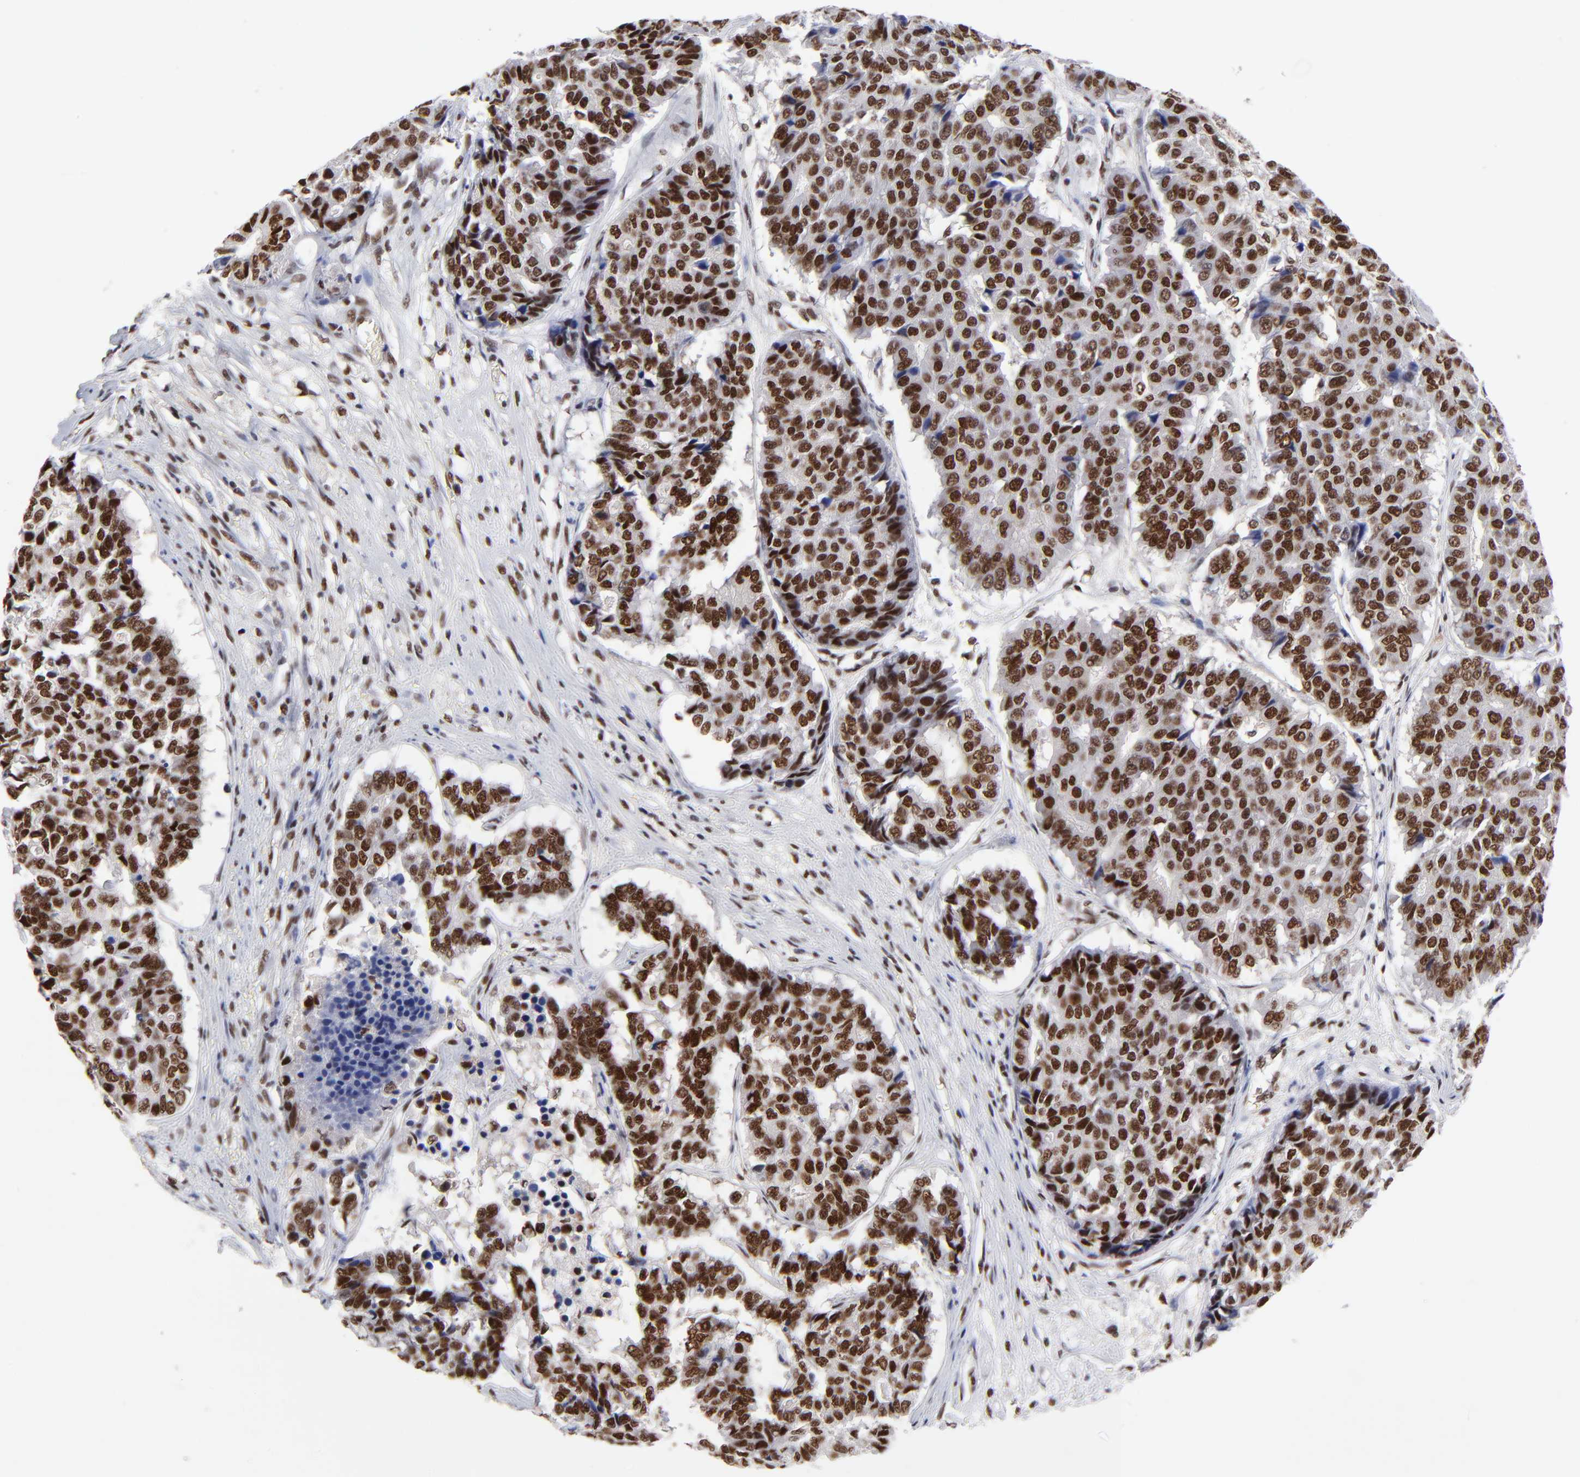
{"staining": {"intensity": "strong", "quantity": ">75%", "location": "nuclear"}, "tissue": "pancreatic cancer", "cell_type": "Tumor cells", "image_type": "cancer", "snomed": [{"axis": "morphology", "description": "Adenocarcinoma, NOS"}, {"axis": "topography", "description": "Pancreas"}], "caption": "Pancreatic cancer tissue displays strong nuclear positivity in approximately >75% of tumor cells", "gene": "ZMYM3", "patient": {"sex": "male", "age": 50}}